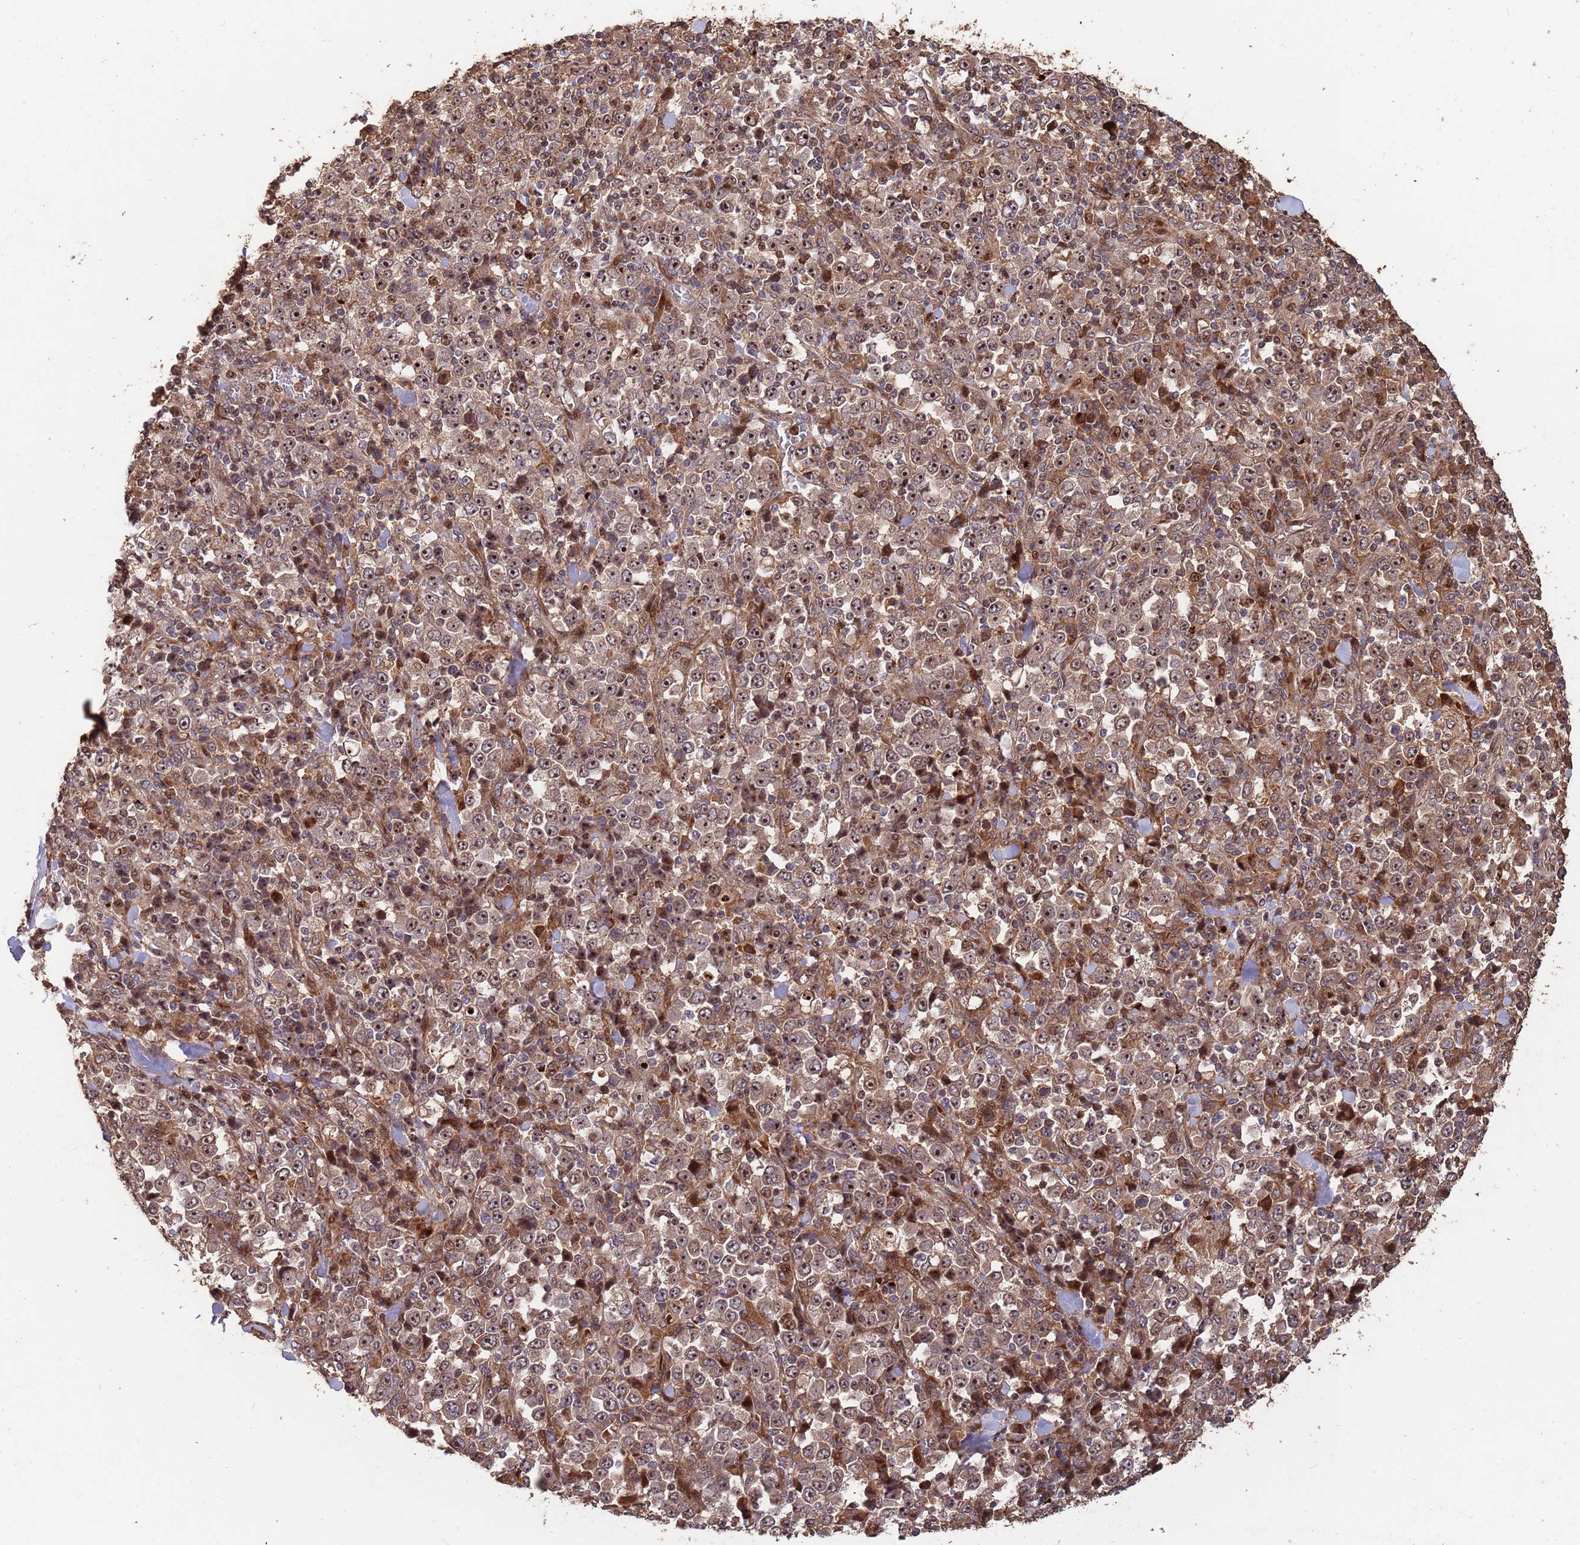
{"staining": {"intensity": "moderate", "quantity": ">75%", "location": "cytoplasmic/membranous,nuclear"}, "tissue": "stomach cancer", "cell_type": "Tumor cells", "image_type": "cancer", "snomed": [{"axis": "morphology", "description": "Normal tissue, NOS"}, {"axis": "morphology", "description": "Adenocarcinoma, NOS"}, {"axis": "topography", "description": "Stomach, upper"}, {"axis": "topography", "description": "Stomach"}], "caption": "Tumor cells reveal medium levels of moderate cytoplasmic/membranous and nuclear expression in approximately >75% of cells in human stomach cancer (adenocarcinoma).", "gene": "ZNF428", "patient": {"sex": "male", "age": 59}}